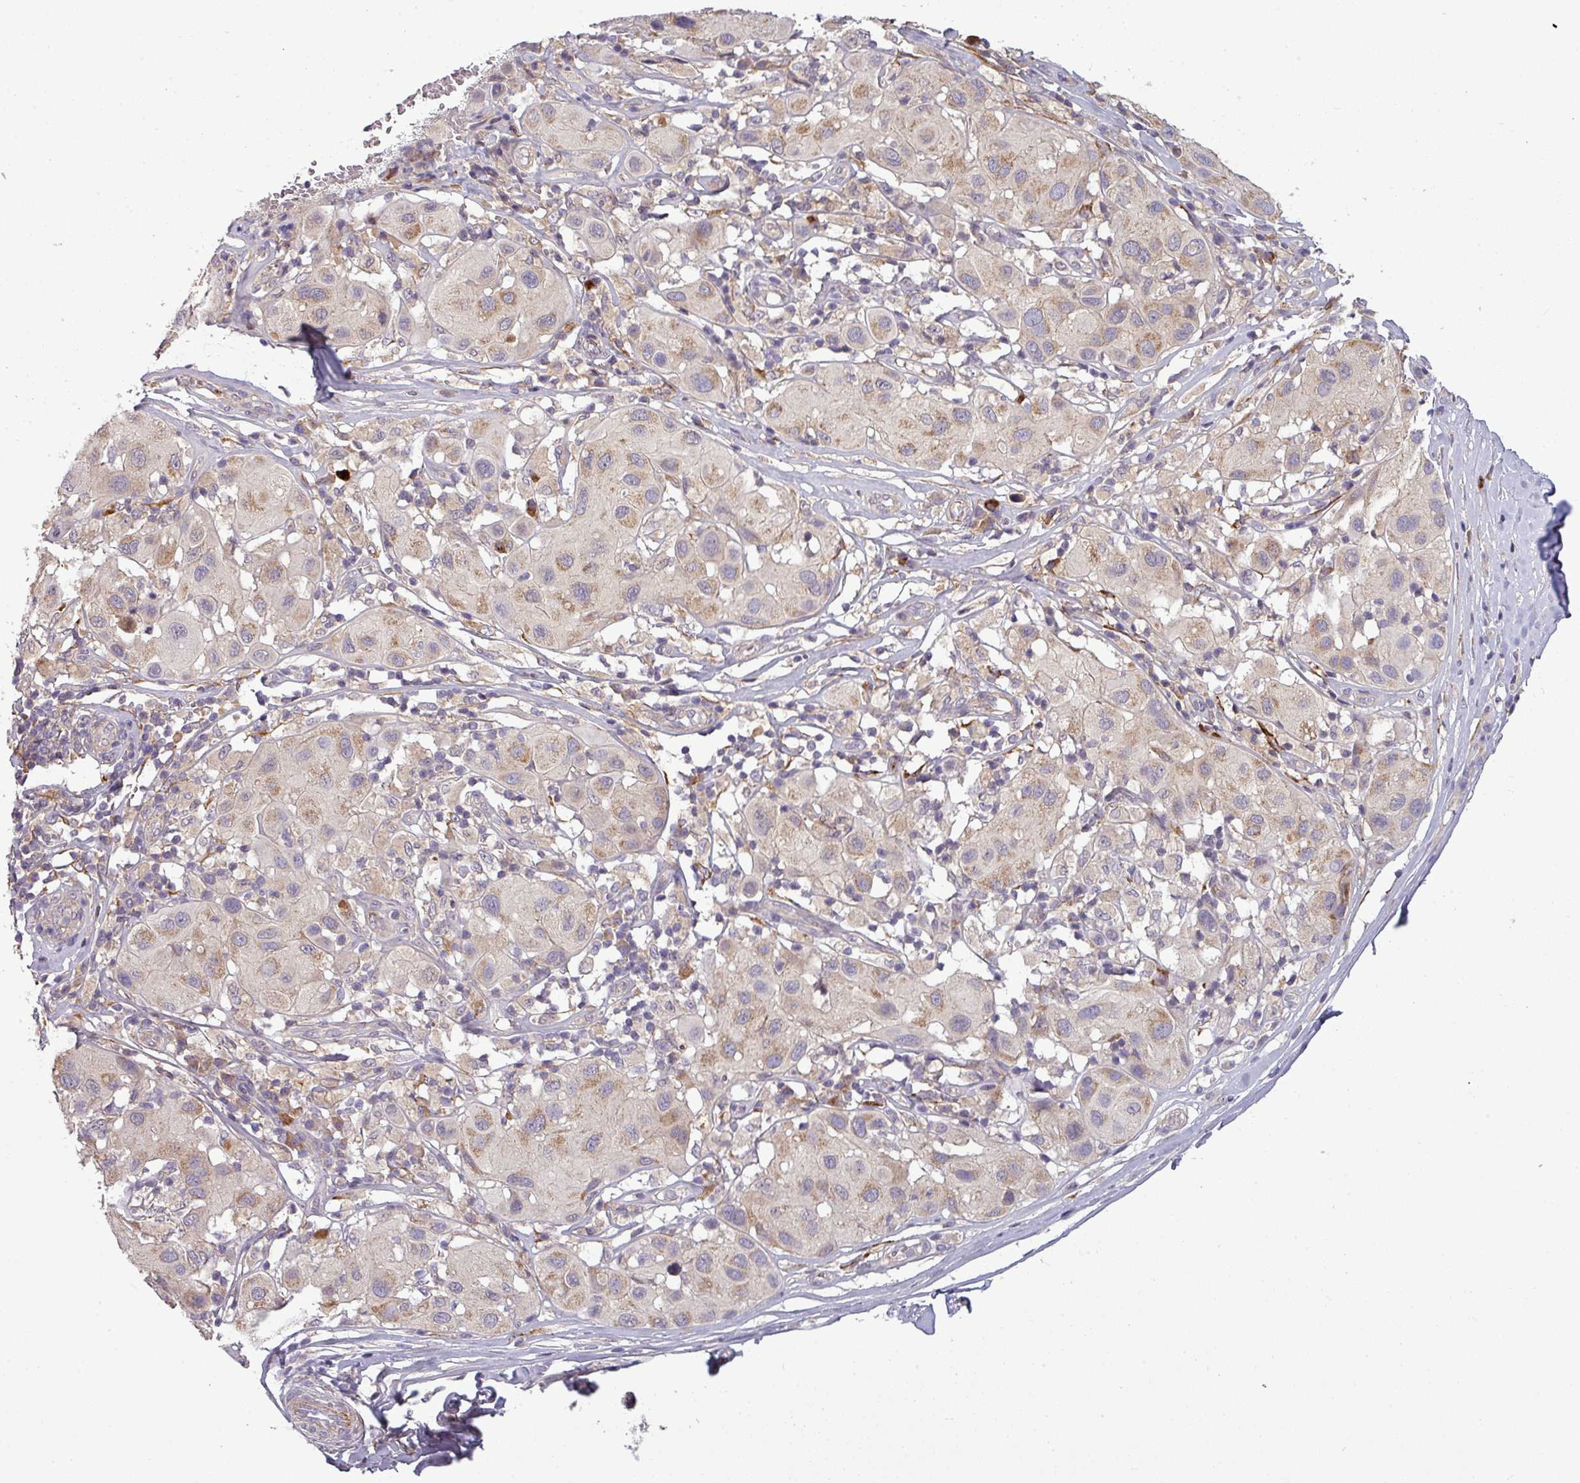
{"staining": {"intensity": "weak", "quantity": "25%-75%", "location": "cytoplasmic/membranous"}, "tissue": "melanoma", "cell_type": "Tumor cells", "image_type": "cancer", "snomed": [{"axis": "morphology", "description": "Malignant melanoma, Metastatic site"}, {"axis": "topography", "description": "Skin"}], "caption": "The immunohistochemical stain labels weak cytoplasmic/membranous staining in tumor cells of melanoma tissue.", "gene": "PAPLN", "patient": {"sex": "male", "age": 41}}